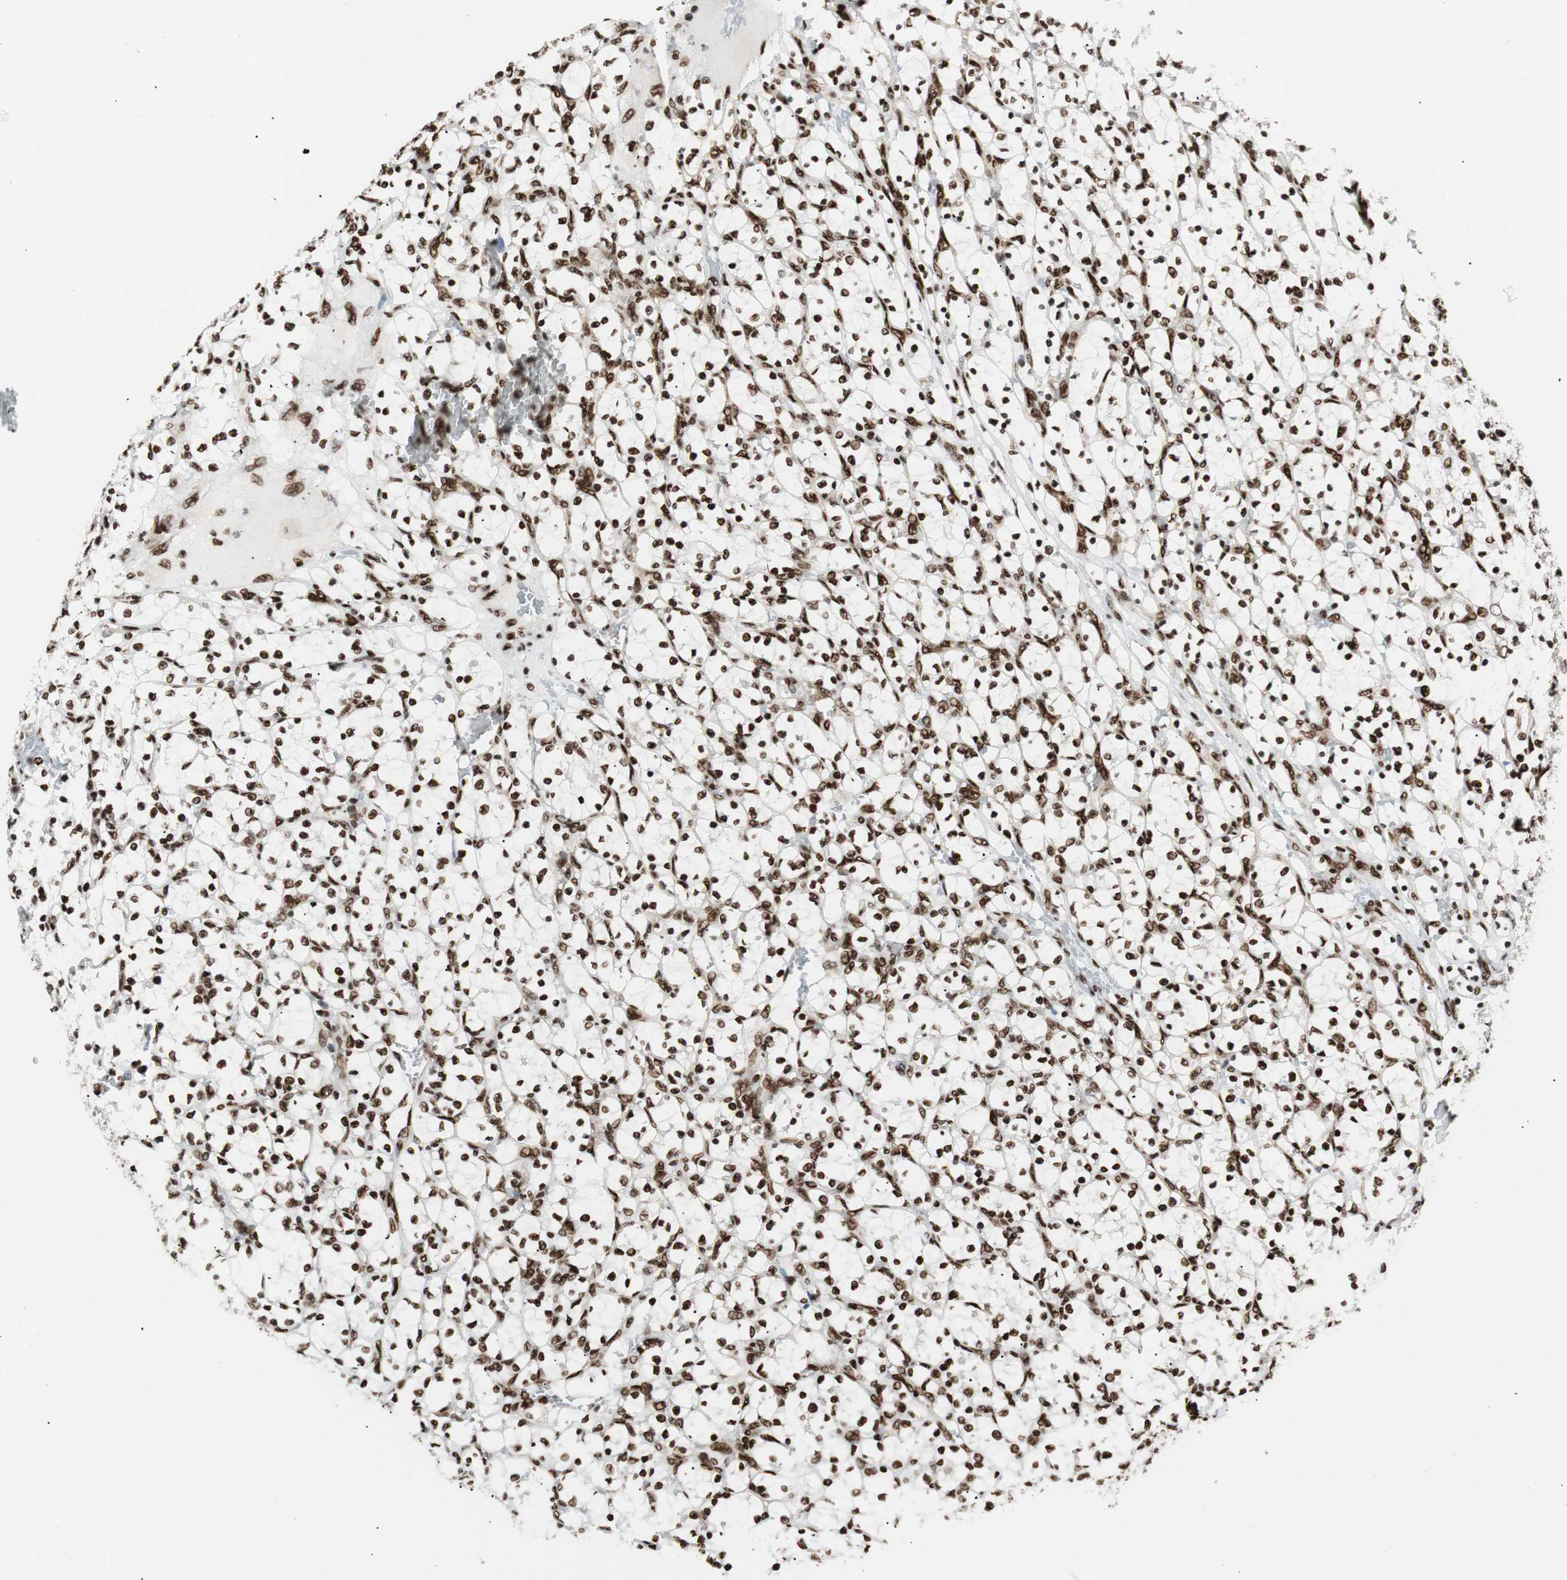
{"staining": {"intensity": "strong", "quantity": ">75%", "location": "nuclear"}, "tissue": "renal cancer", "cell_type": "Tumor cells", "image_type": "cancer", "snomed": [{"axis": "morphology", "description": "Adenocarcinoma, NOS"}, {"axis": "topography", "description": "Kidney"}], "caption": "Renal cancer (adenocarcinoma) stained for a protein (brown) shows strong nuclear positive expression in about >75% of tumor cells.", "gene": "EWSR1", "patient": {"sex": "female", "age": 69}}